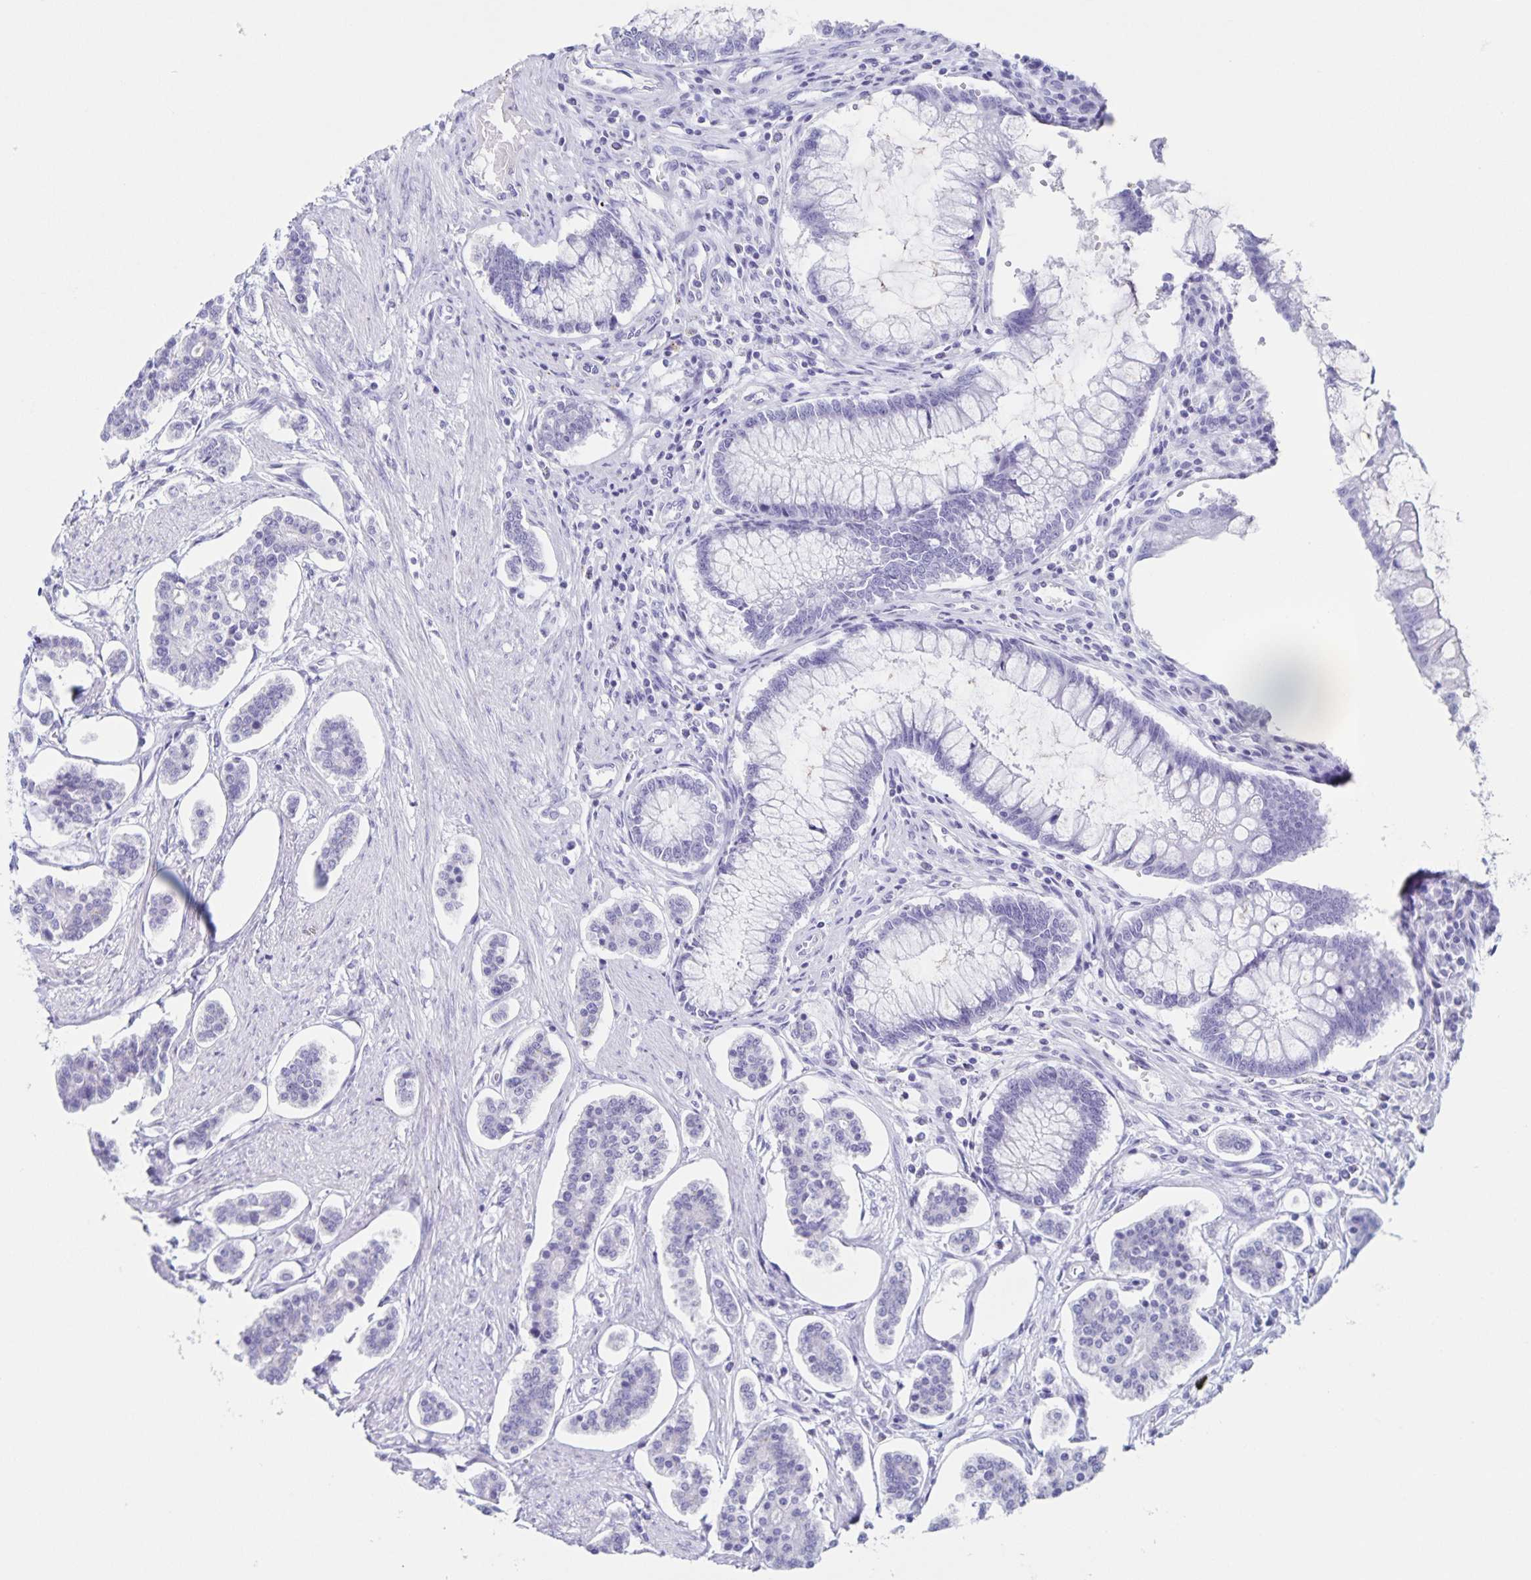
{"staining": {"intensity": "negative", "quantity": "none", "location": "none"}, "tissue": "carcinoid", "cell_type": "Tumor cells", "image_type": "cancer", "snomed": [{"axis": "morphology", "description": "Carcinoid, malignant, NOS"}, {"axis": "topography", "description": "Small intestine"}], "caption": "The IHC histopathology image has no significant staining in tumor cells of malignant carcinoid tissue.", "gene": "C12orf56", "patient": {"sex": "female", "age": 65}}